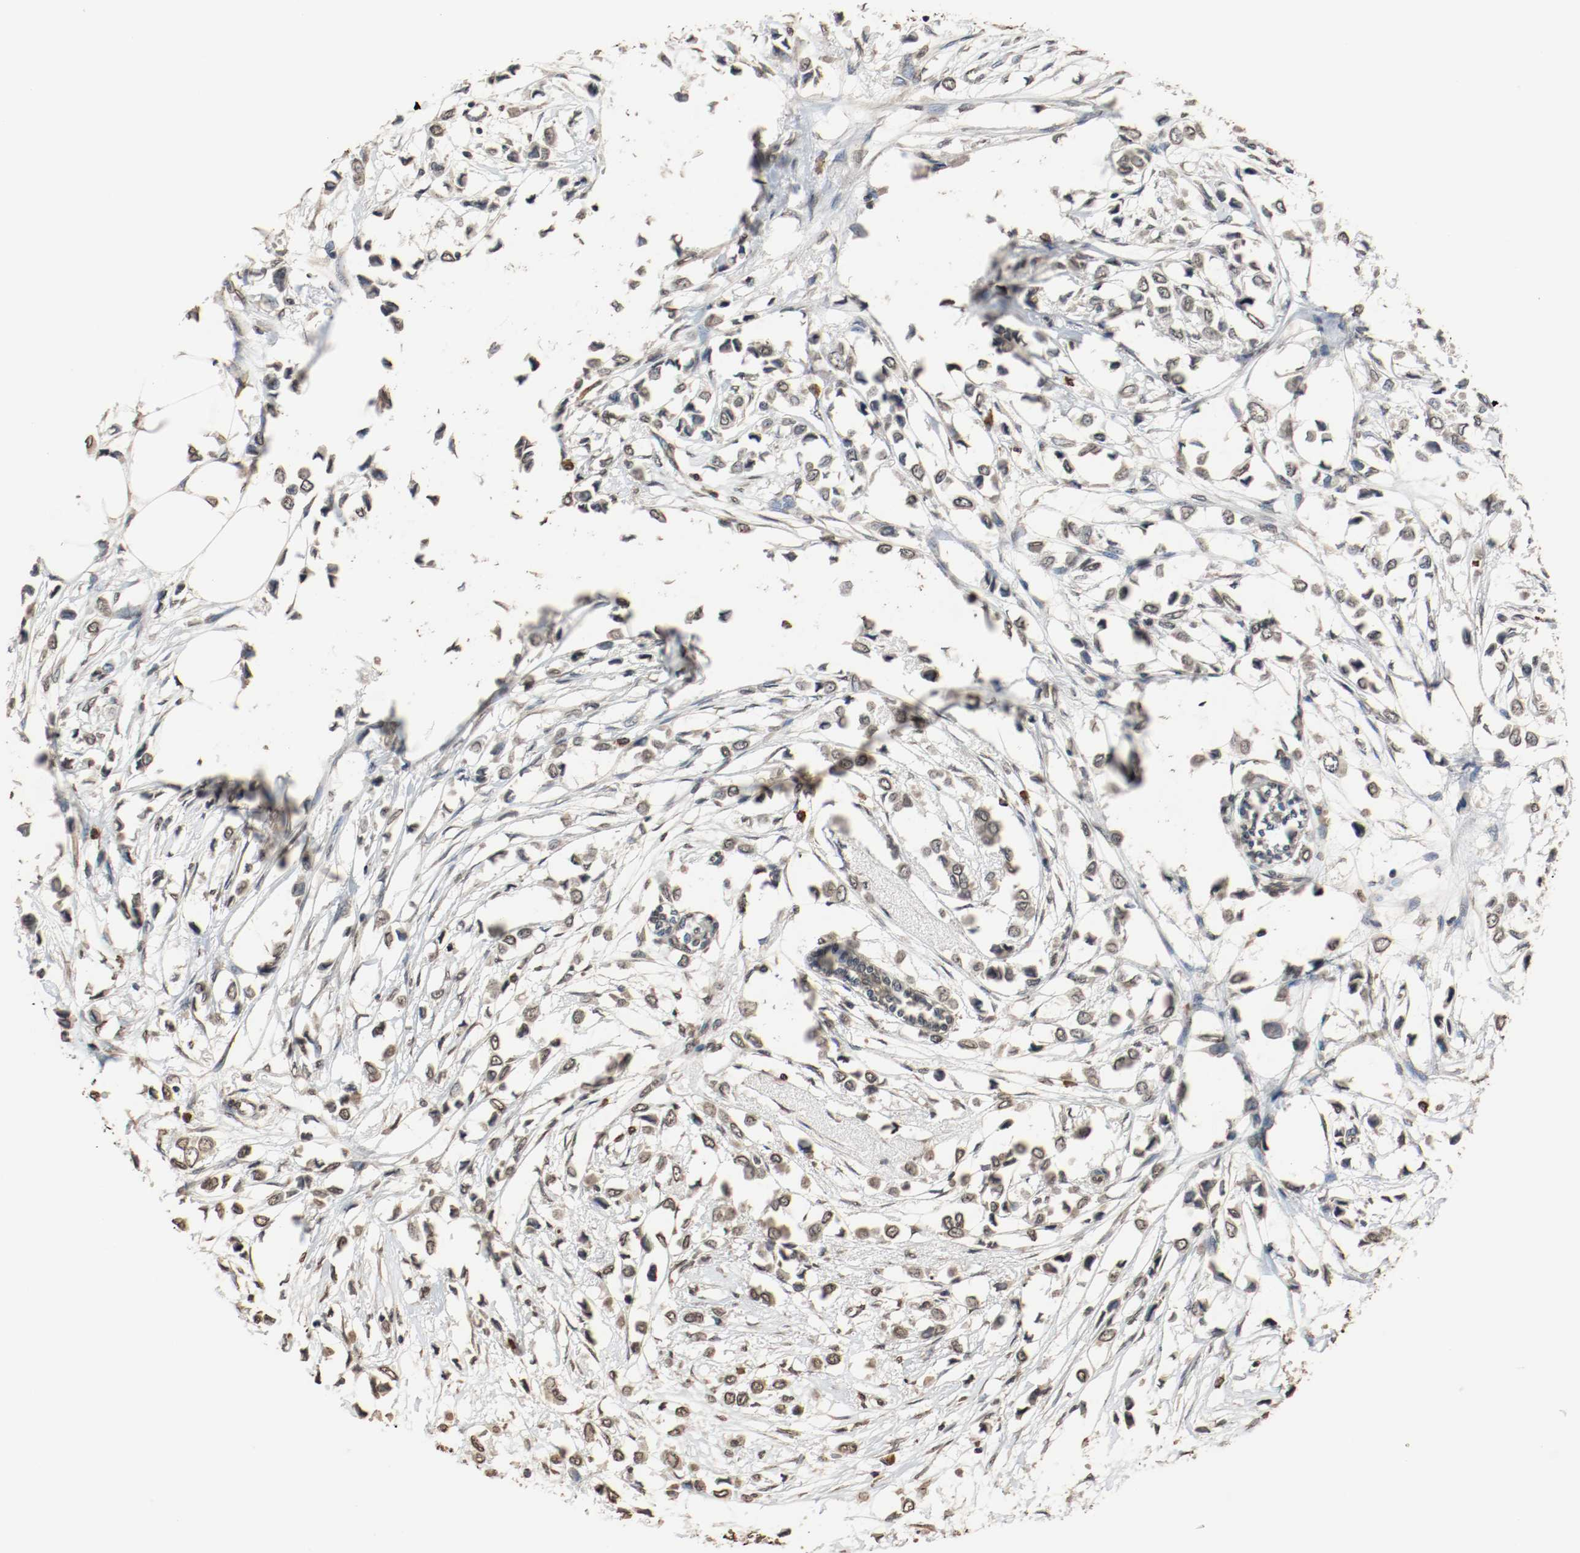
{"staining": {"intensity": "weak", "quantity": ">75%", "location": "cytoplasmic/membranous"}, "tissue": "breast cancer", "cell_type": "Tumor cells", "image_type": "cancer", "snomed": [{"axis": "morphology", "description": "Lobular carcinoma"}, {"axis": "topography", "description": "Breast"}], "caption": "Immunohistochemical staining of human lobular carcinoma (breast) shows low levels of weak cytoplasmic/membranous protein expression in approximately >75% of tumor cells.", "gene": "RTN4", "patient": {"sex": "female", "age": 51}}